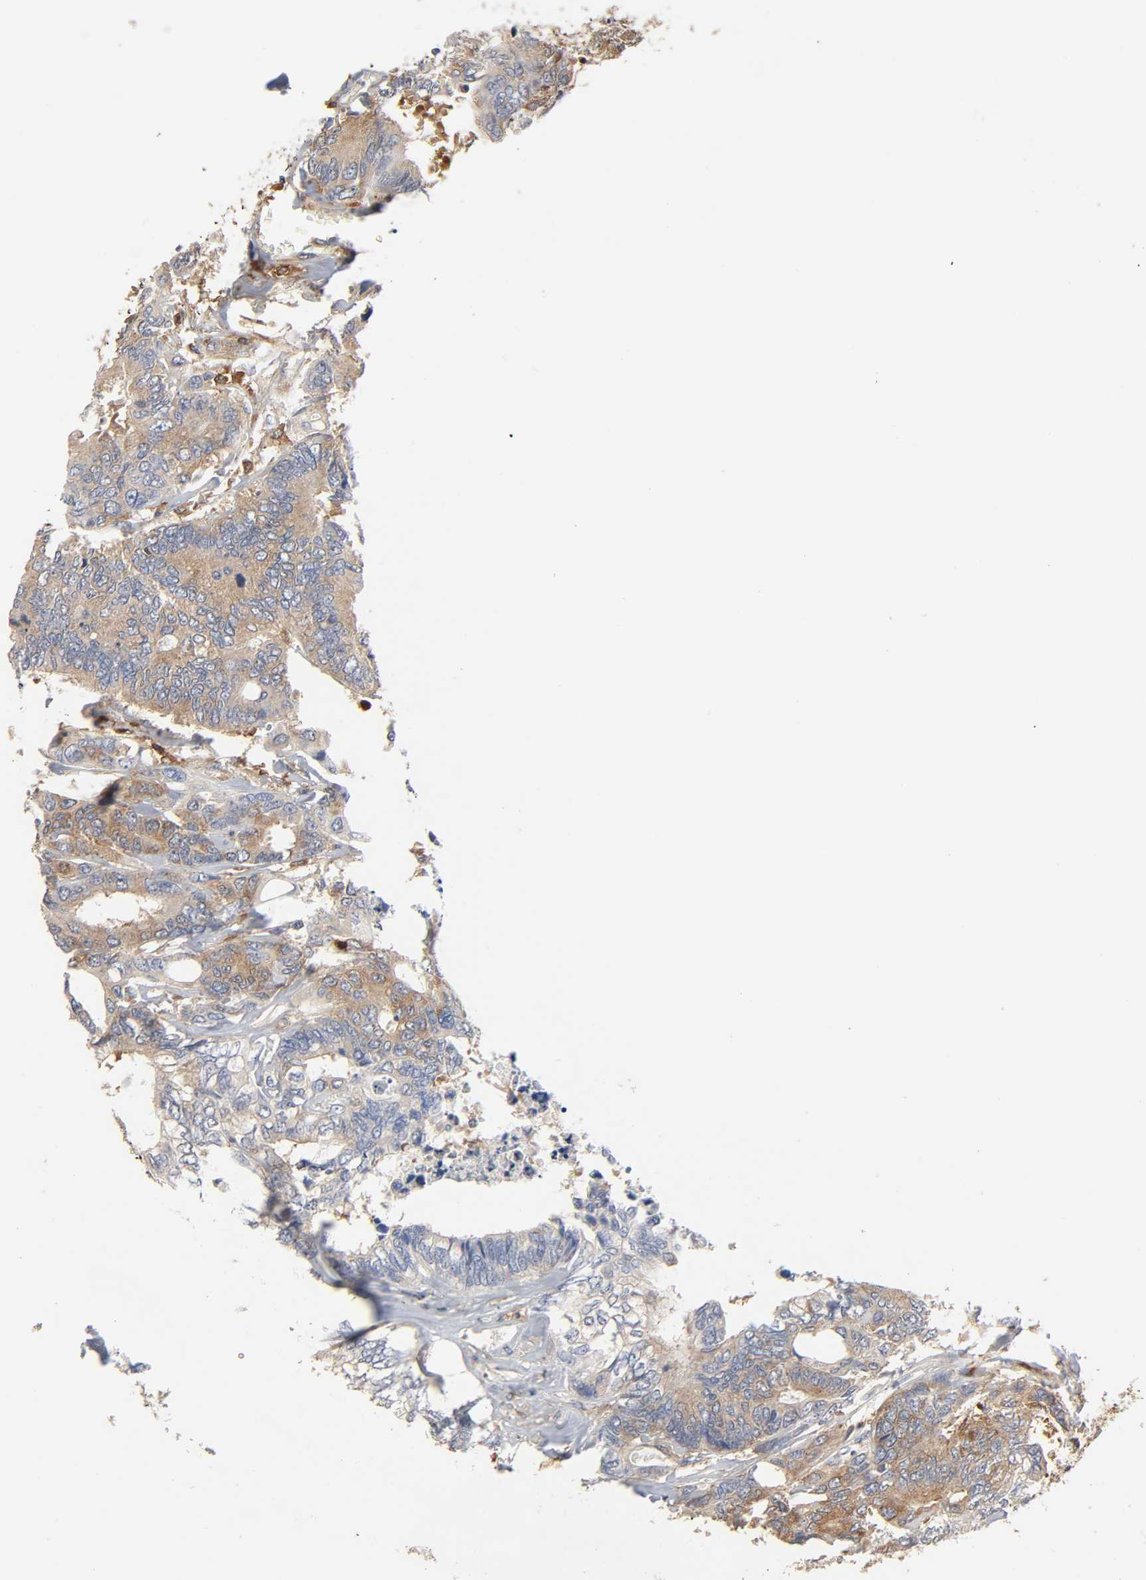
{"staining": {"intensity": "moderate", "quantity": ">75%", "location": "cytoplasmic/membranous"}, "tissue": "colorectal cancer", "cell_type": "Tumor cells", "image_type": "cancer", "snomed": [{"axis": "morphology", "description": "Adenocarcinoma, NOS"}, {"axis": "topography", "description": "Rectum"}], "caption": "A brown stain shows moderate cytoplasmic/membranous positivity of a protein in colorectal cancer tumor cells.", "gene": "BIN1", "patient": {"sex": "male", "age": 55}}